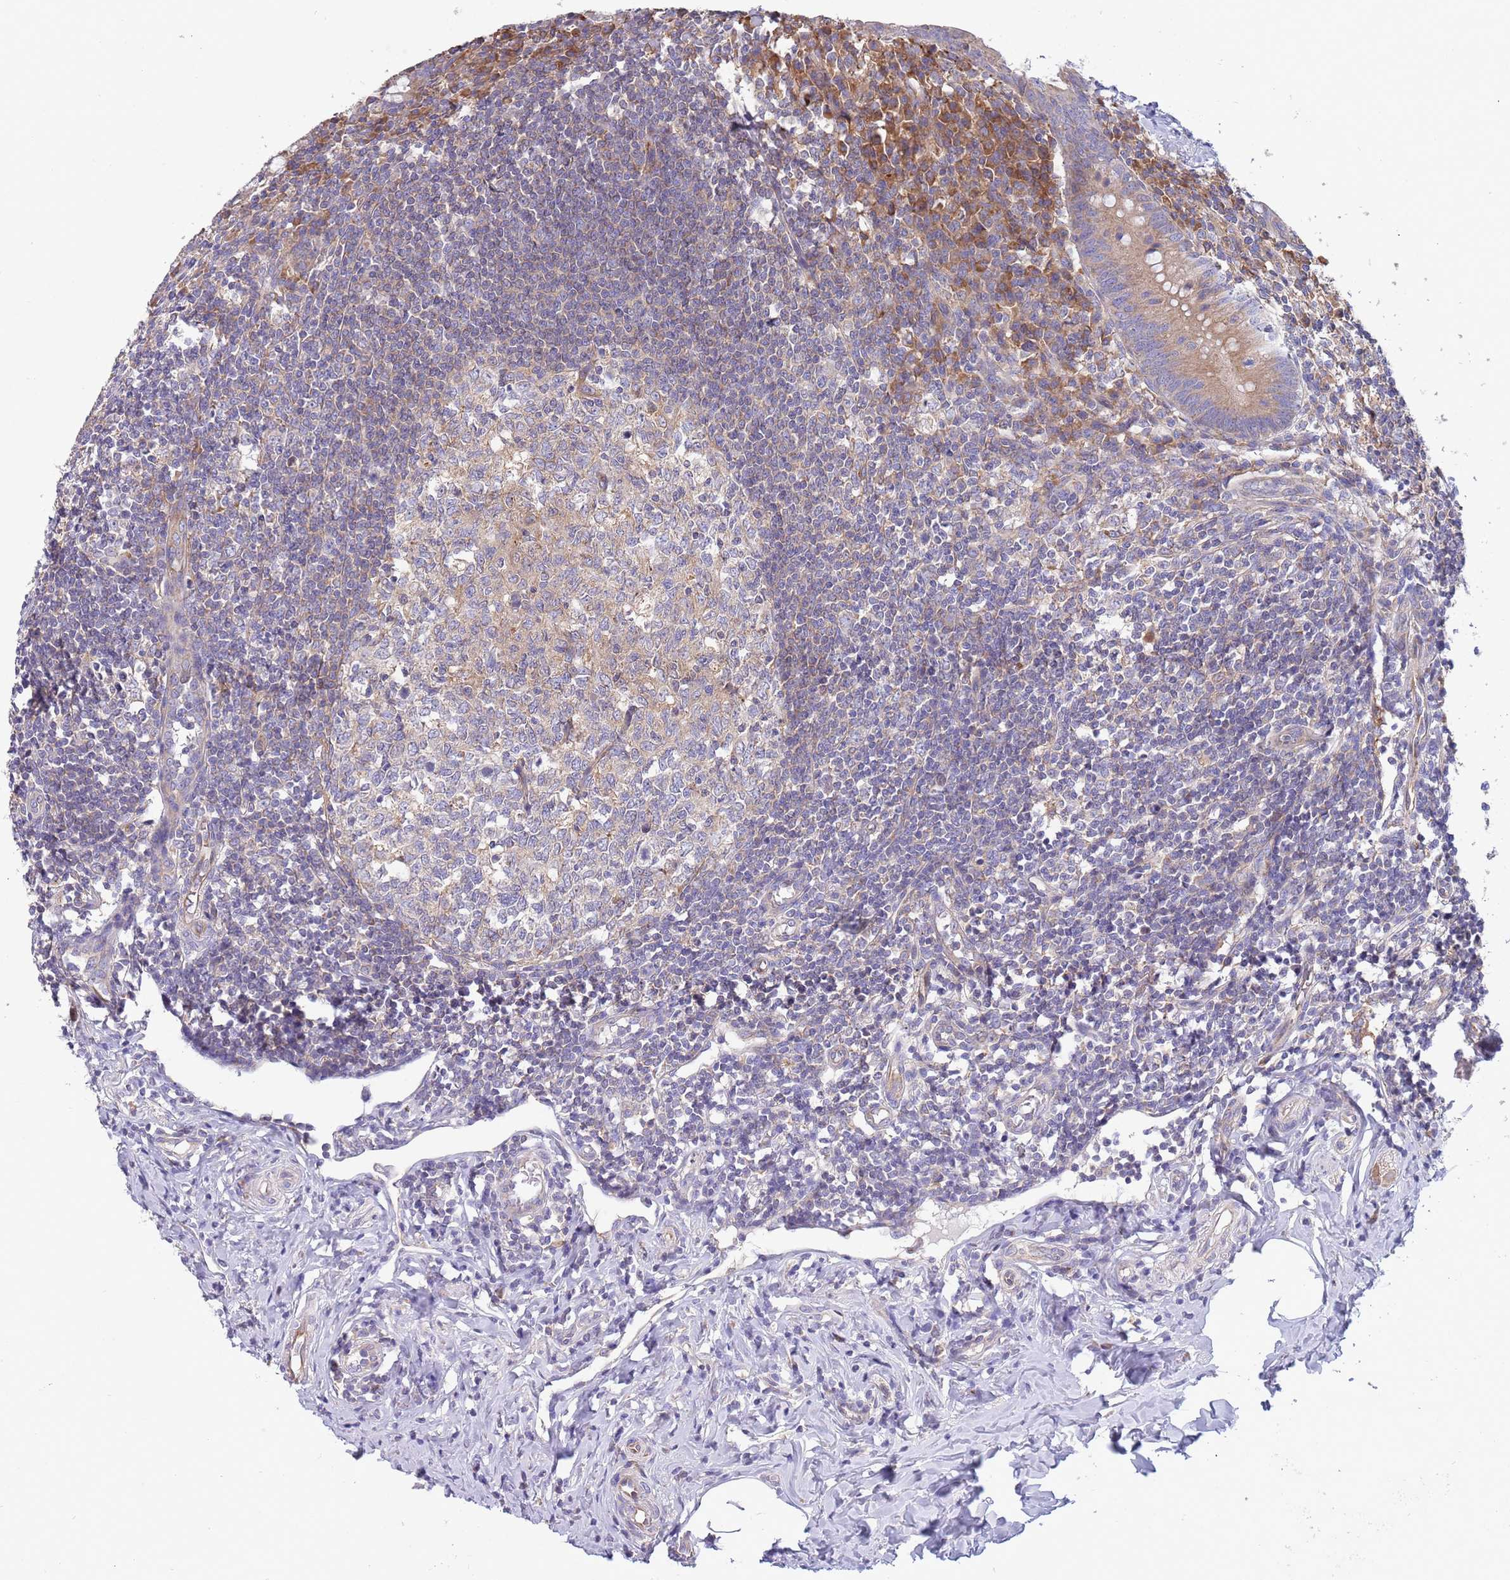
{"staining": {"intensity": "moderate", "quantity": ">75%", "location": "cytoplasmic/membranous"}, "tissue": "appendix", "cell_type": "Glandular cells", "image_type": "normal", "snomed": [{"axis": "morphology", "description": "Normal tissue, NOS"}, {"axis": "topography", "description": "Appendix"}], "caption": "Moderate cytoplasmic/membranous protein positivity is seen in approximately >75% of glandular cells in appendix.", "gene": "ARMCX6", "patient": {"sex": "female", "age": 33}}